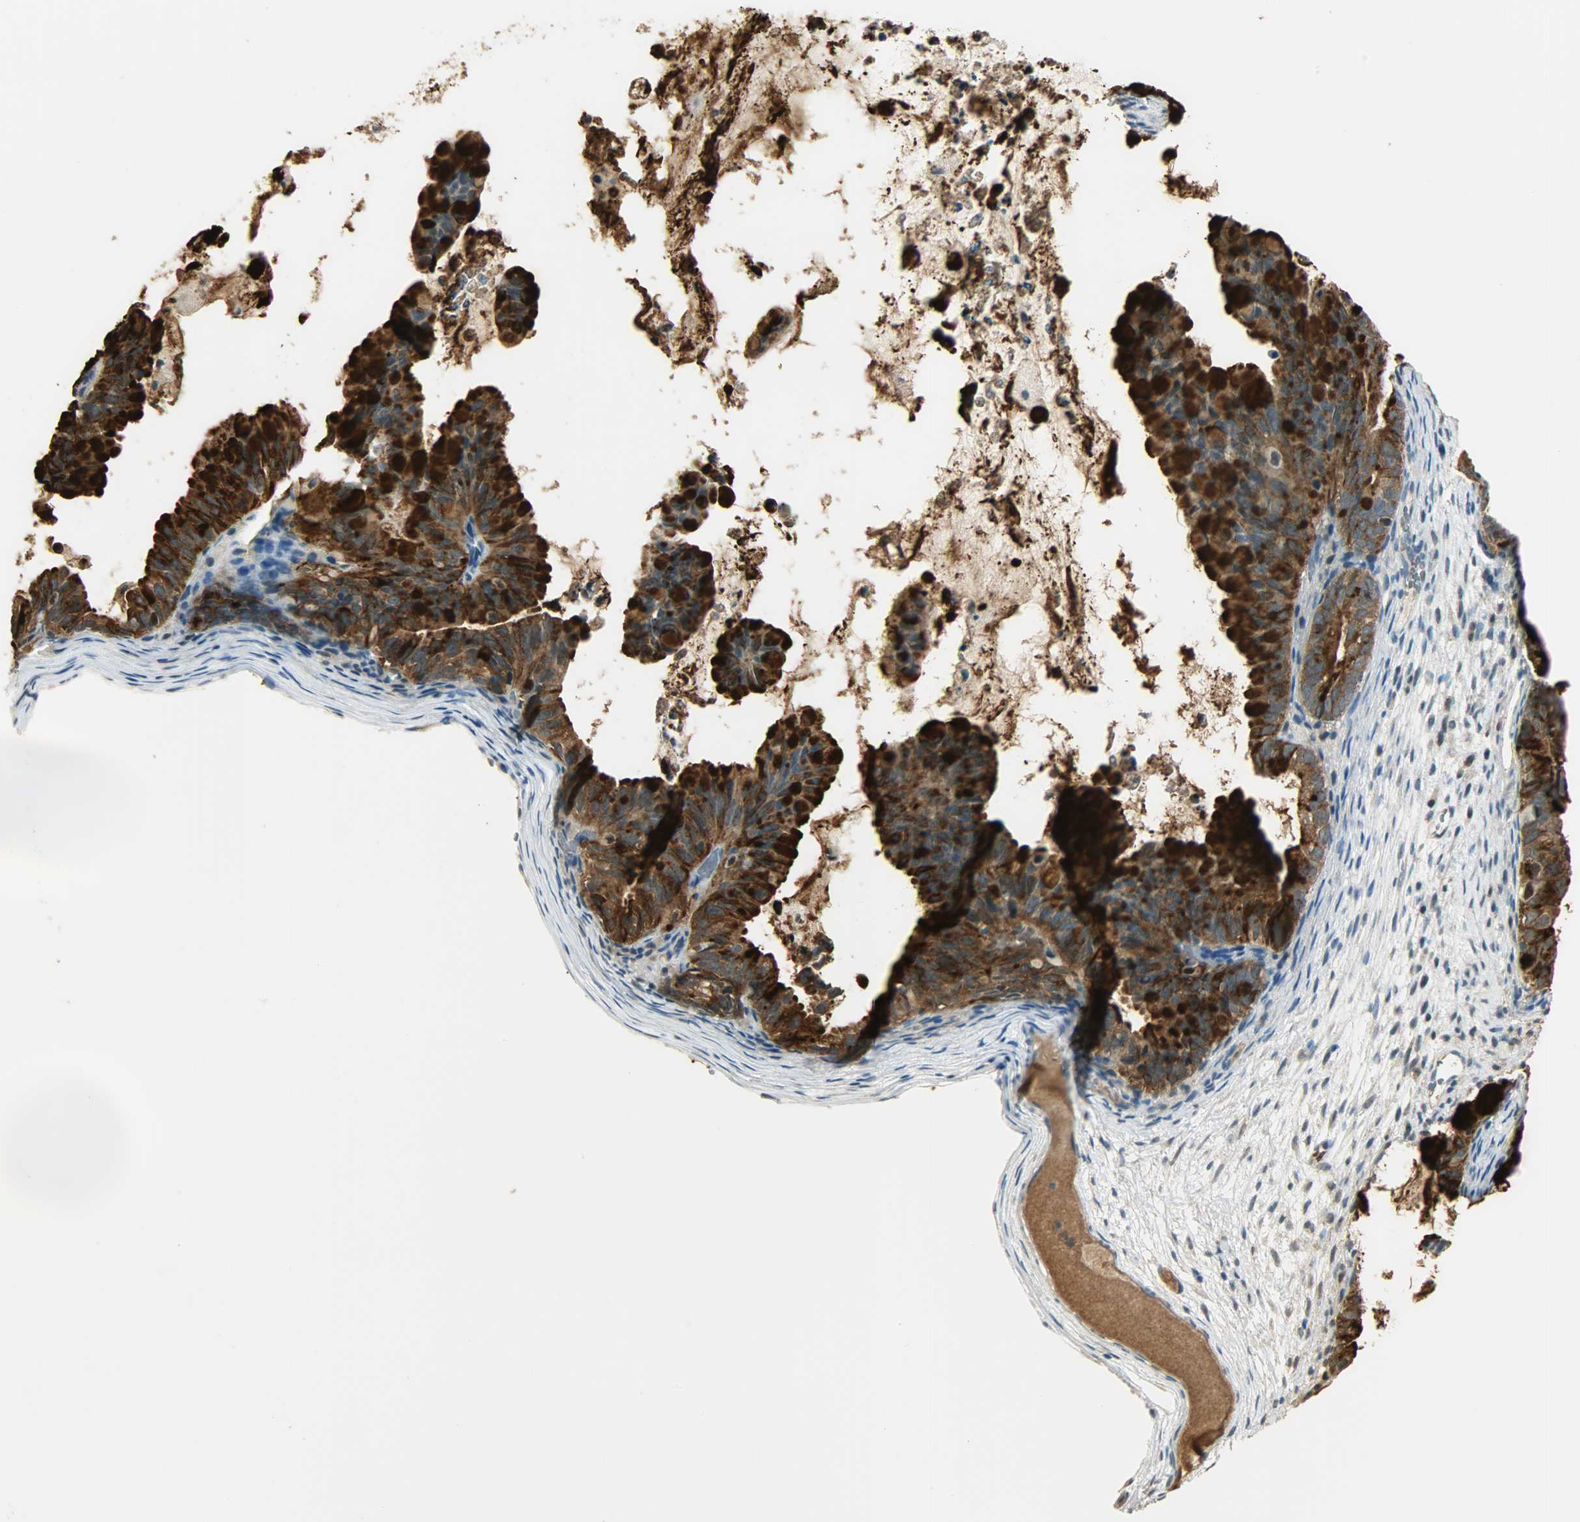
{"staining": {"intensity": "strong", "quantity": ">75%", "location": "cytoplasmic/membranous"}, "tissue": "ovarian cancer", "cell_type": "Tumor cells", "image_type": "cancer", "snomed": [{"axis": "morphology", "description": "Cystadenocarcinoma, mucinous, NOS"}, {"axis": "topography", "description": "Ovary"}], "caption": "Protein staining of ovarian cancer tissue shows strong cytoplasmic/membranous expression in about >75% of tumor cells.", "gene": "PRMT5", "patient": {"sex": "female", "age": 36}}